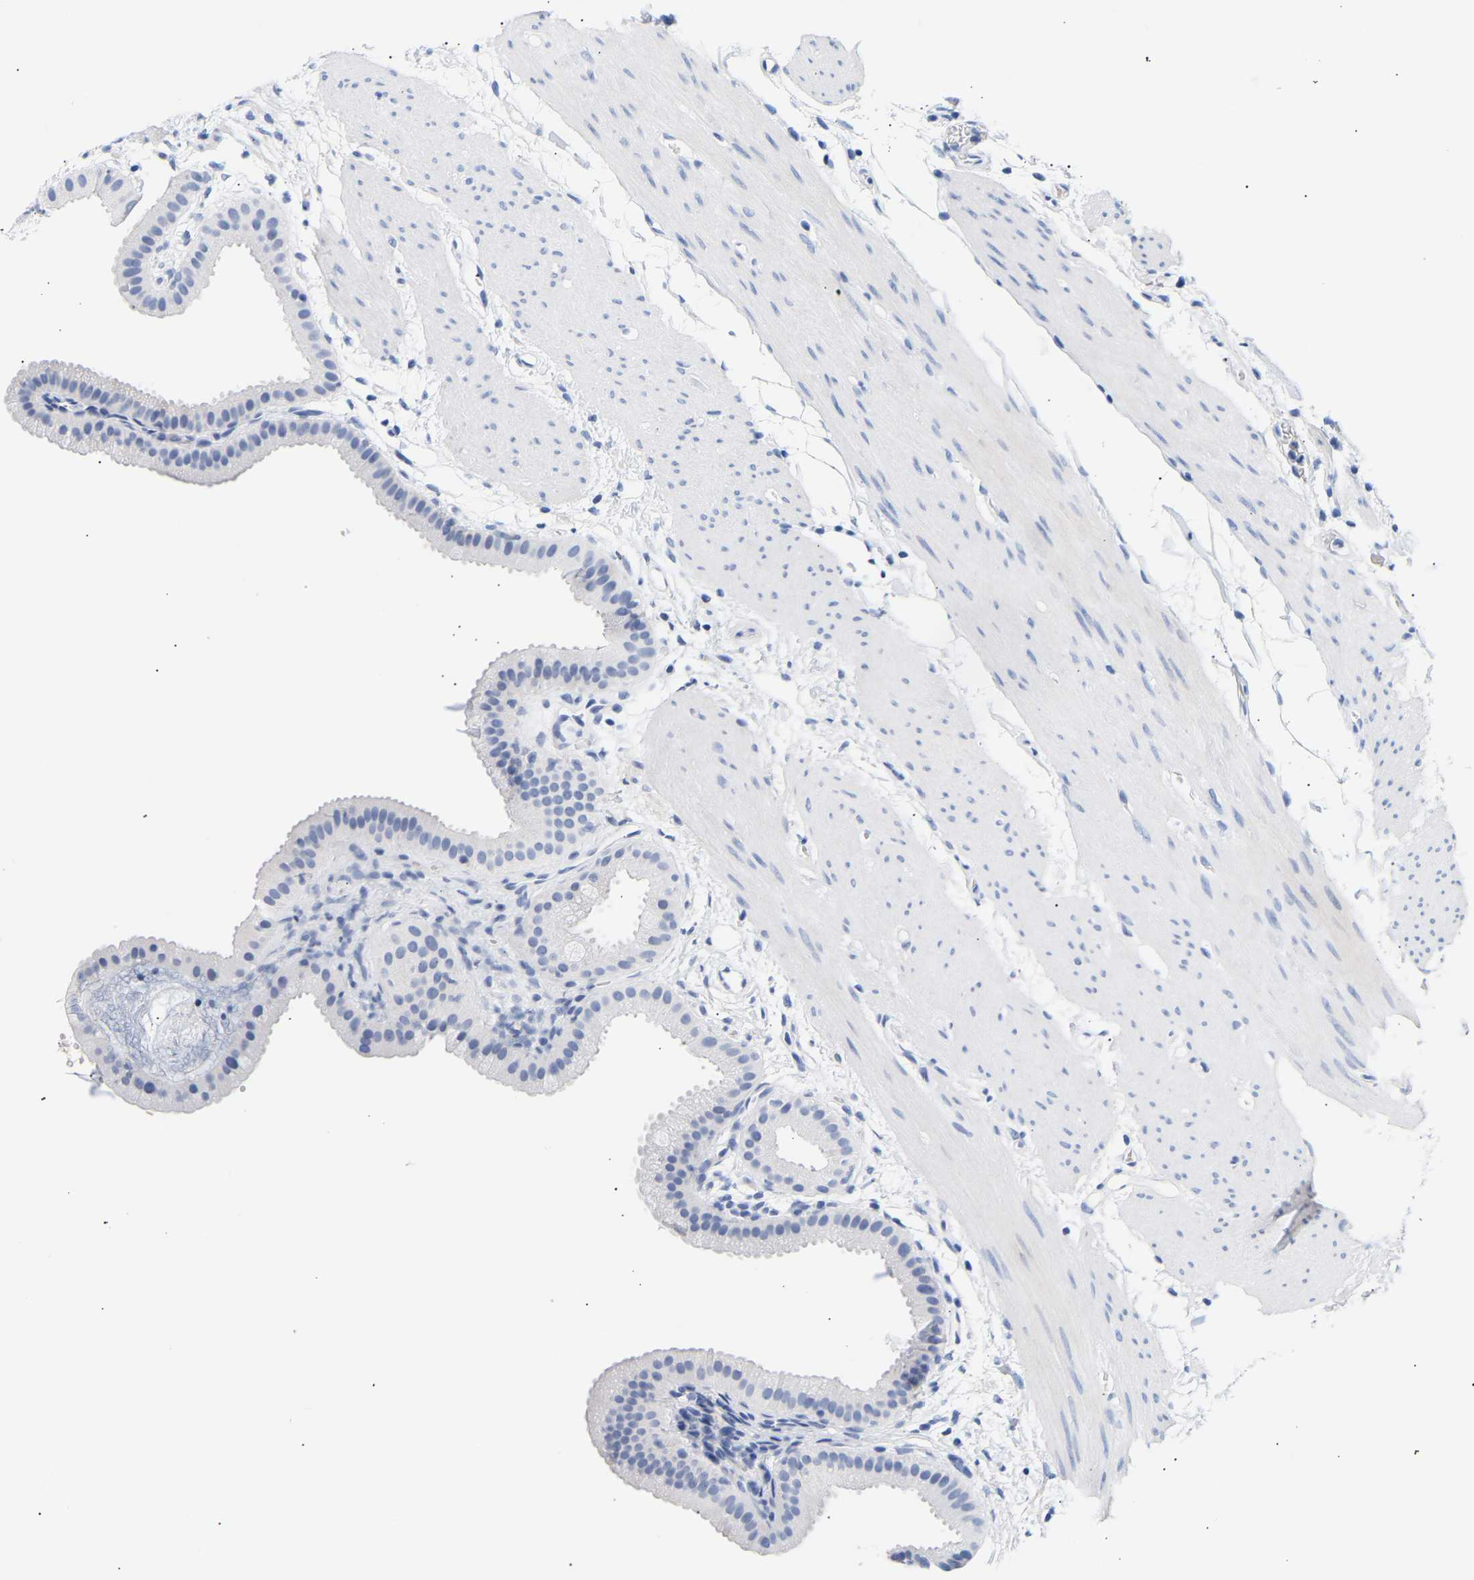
{"staining": {"intensity": "negative", "quantity": "none", "location": "none"}, "tissue": "gallbladder", "cell_type": "Glandular cells", "image_type": "normal", "snomed": [{"axis": "morphology", "description": "Normal tissue, NOS"}, {"axis": "topography", "description": "Gallbladder"}], "caption": "High power microscopy micrograph of an IHC micrograph of unremarkable gallbladder, revealing no significant staining in glandular cells.", "gene": "SPINK2", "patient": {"sex": "female", "age": 64}}